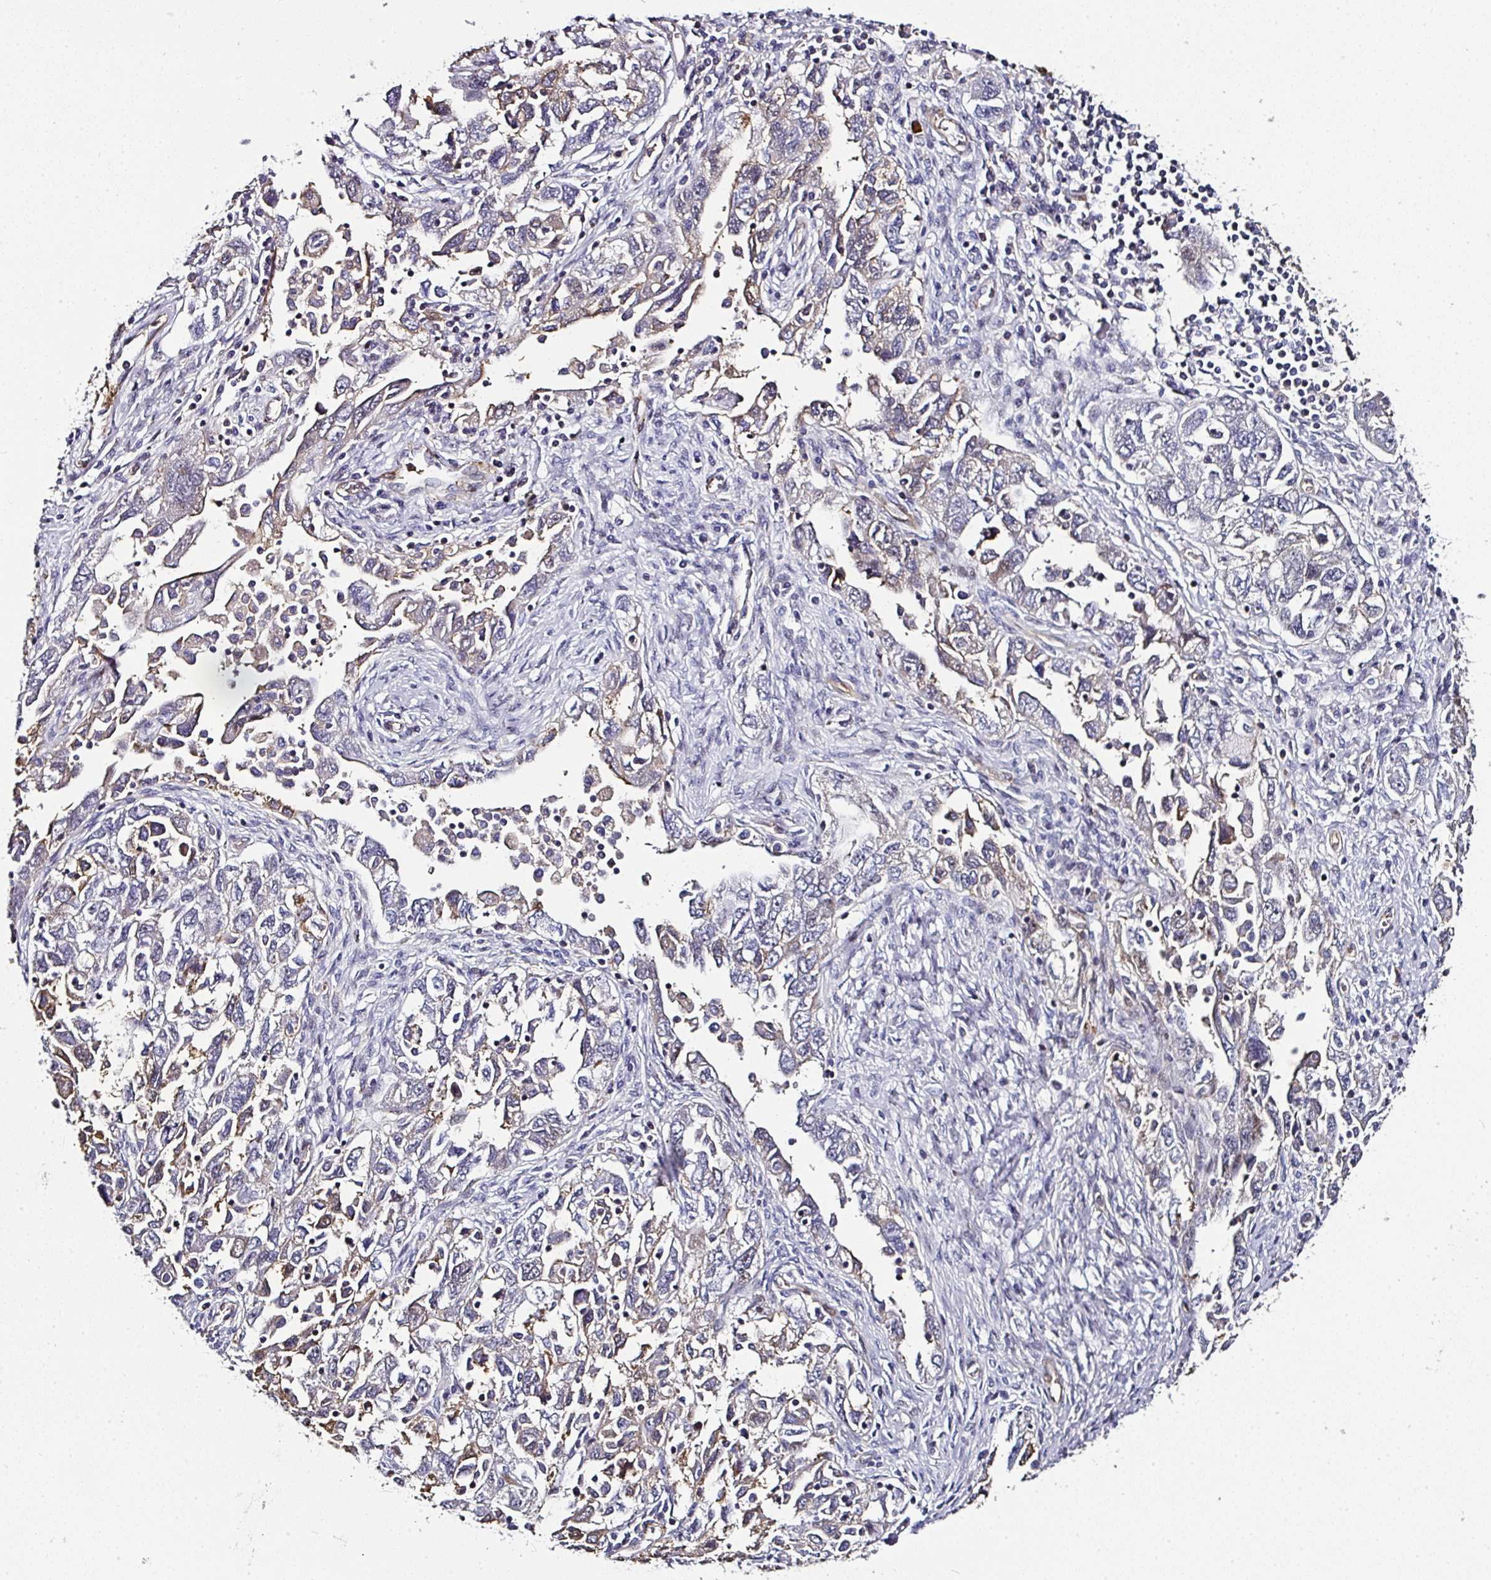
{"staining": {"intensity": "weak", "quantity": "<25%", "location": "cytoplasmic/membranous"}, "tissue": "ovarian cancer", "cell_type": "Tumor cells", "image_type": "cancer", "snomed": [{"axis": "morphology", "description": "Carcinoma, NOS"}, {"axis": "morphology", "description": "Cystadenocarcinoma, serous, NOS"}, {"axis": "topography", "description": "Ovary"}], "caption": "Tumor cells show no significant positivity in ovarian serous cystadenocarcinoma.", "gene": "BEND5", "patient": {"sex": "female", "age": 69}}